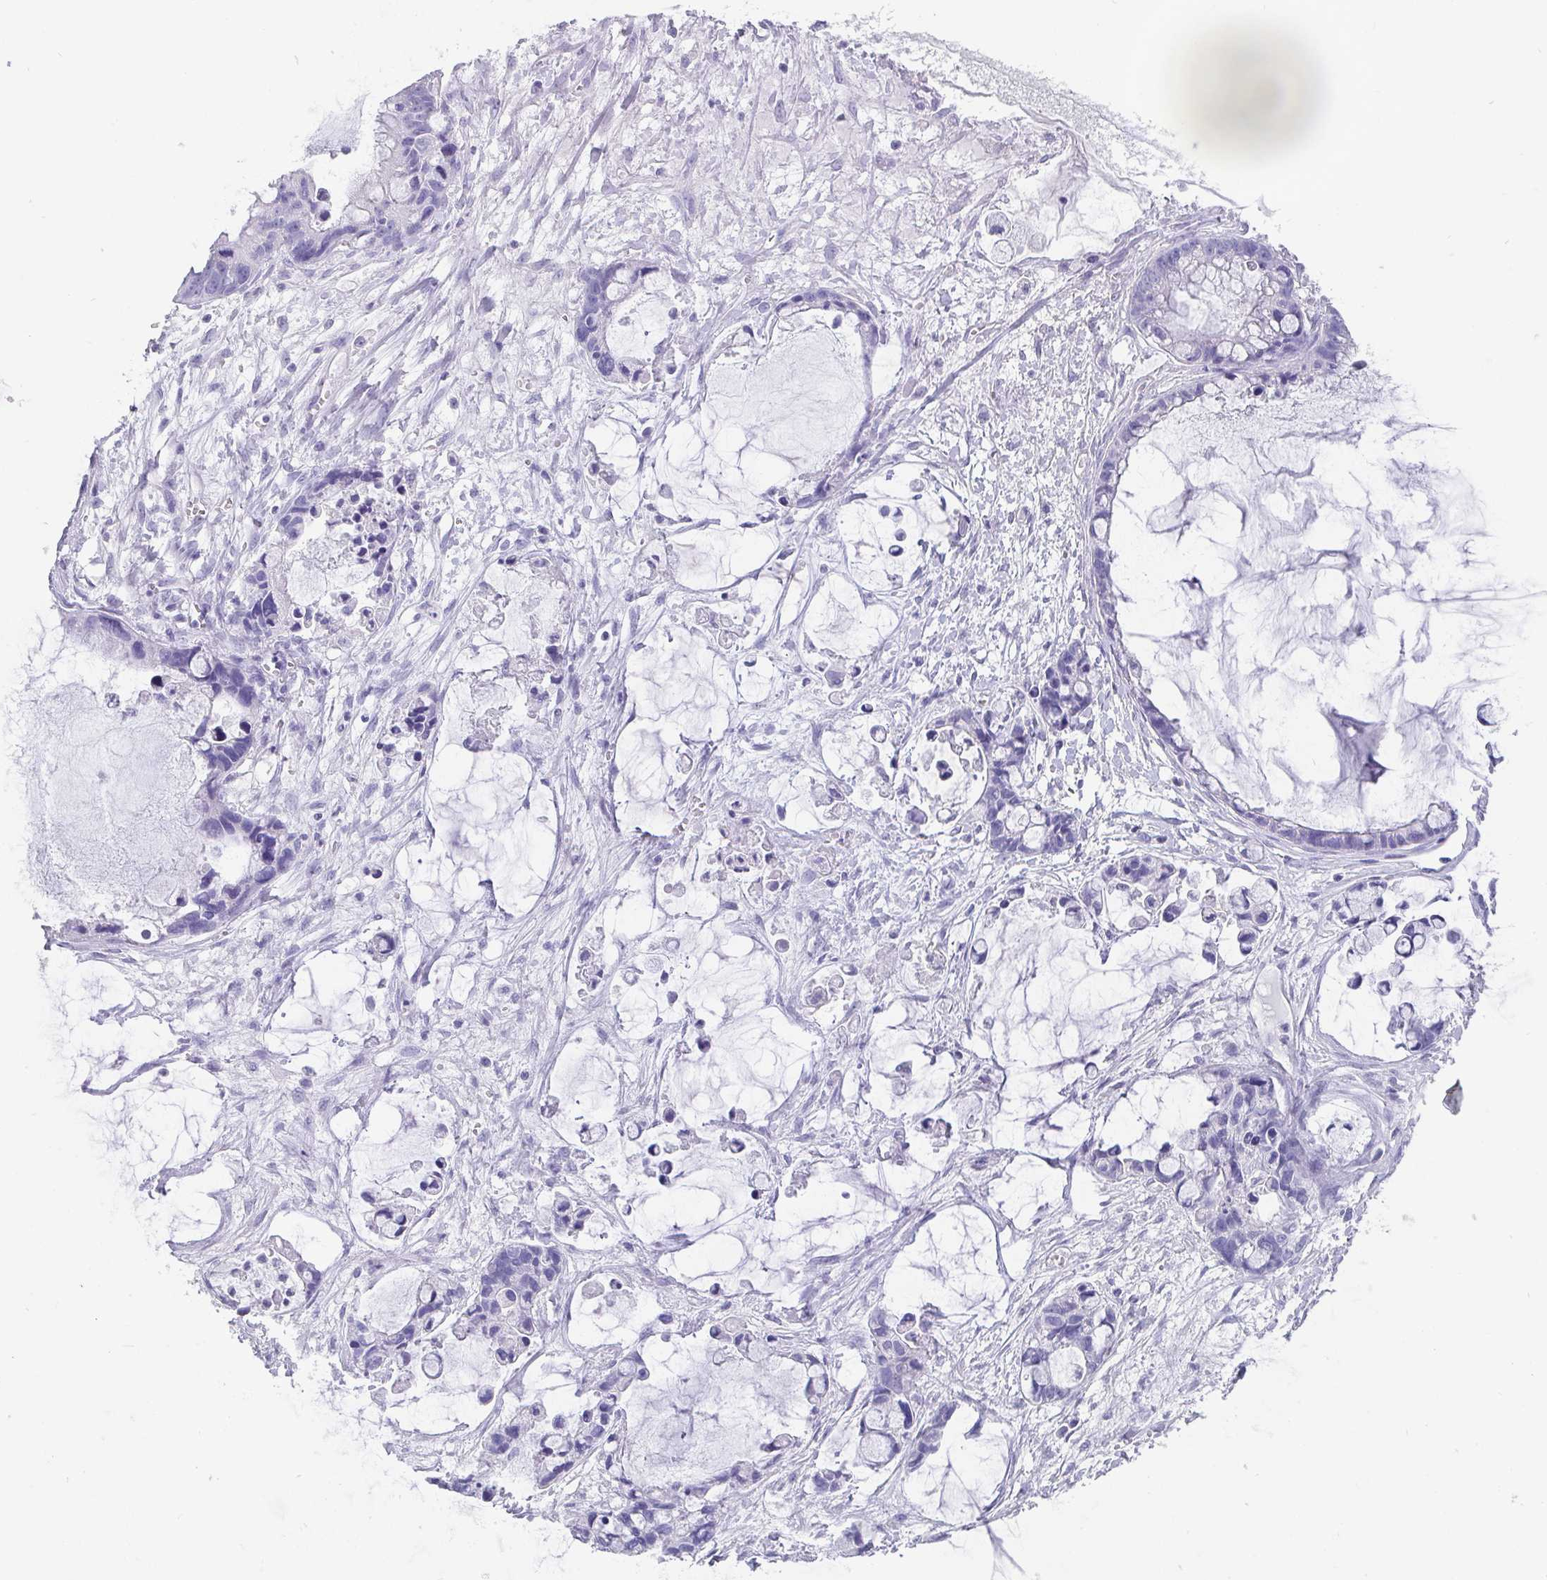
{"staining": {"intensity": "negative", "quantity": "none", "location": "none"}, "tissue": "ovarian cancer", "cell_type": "Tumor cells", "image_type": "cancer", "snomed": [{"axis": "morphology", "description": "Cystadenocarcinoma, mucinous, NOS"}, {"axis": "topography", "description": "Ovary"}], "caption": "High magnification brightfield microscopy of ovarian cancer (mucinous cystadenocarcinoma) stained with DAB (3,3'-diaminobenzidine) (brown) and counterstained with hematoxylin (blue): tumor cells show no significant positivity.", "gene": "SCGN", "patient": {"sex": "female", "age": 63}}